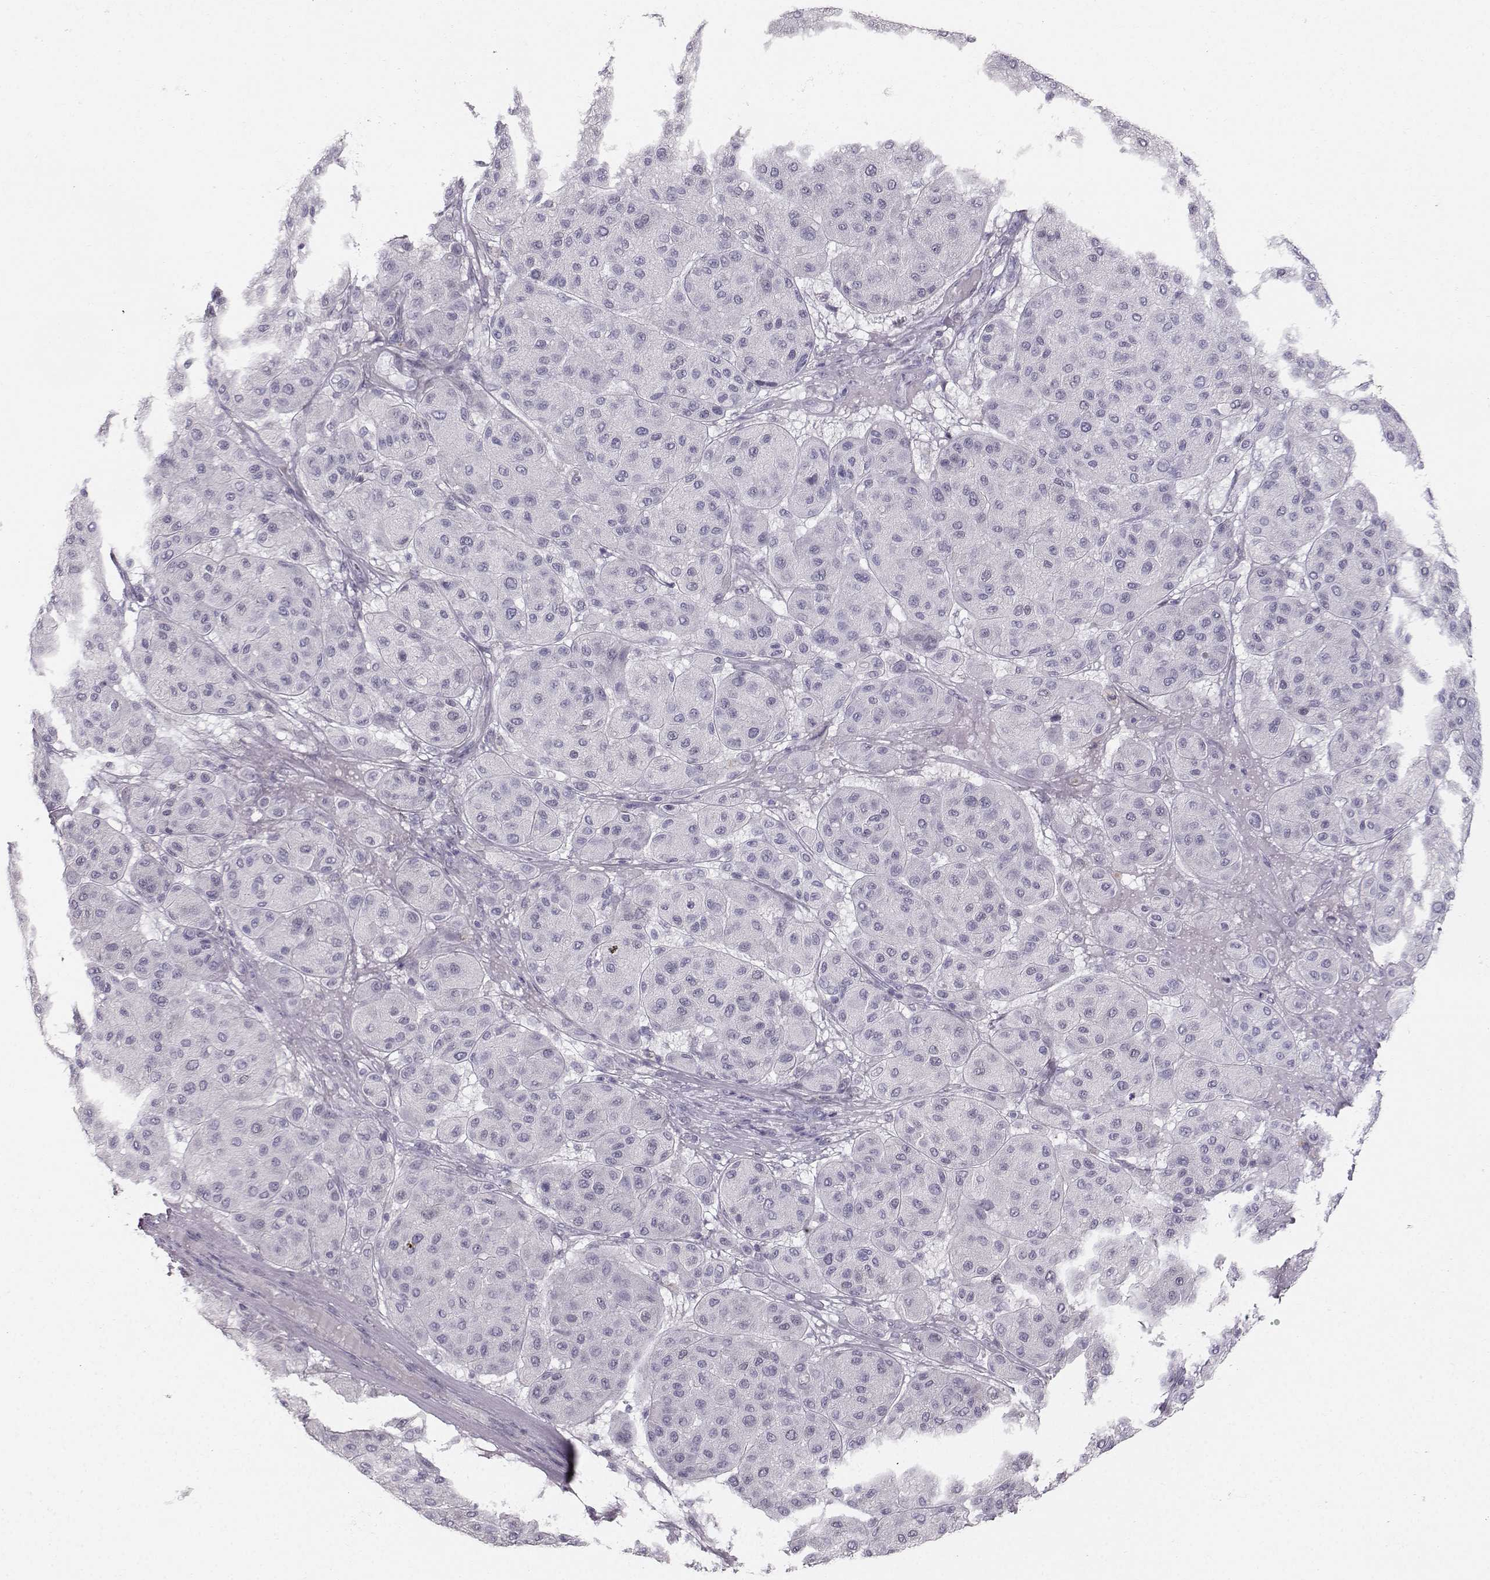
{"staining": {"intensity": "negative", "quantity": "none", "location": "none"}, "tissue": "melanoma", "cell_type": "Tumor cells", "image_type": "cancer", "snomed": [{"axis": "morphology", "description": "Malignant melanoma, Metastatic site"}, {"axis": "topography", "description": "Smooth muscle"}], "caption": "Image shows no significant protein expression in tumor cells of melanoma.", "gene": "CASR", "patient": {"sex": "male", "age": 41}}